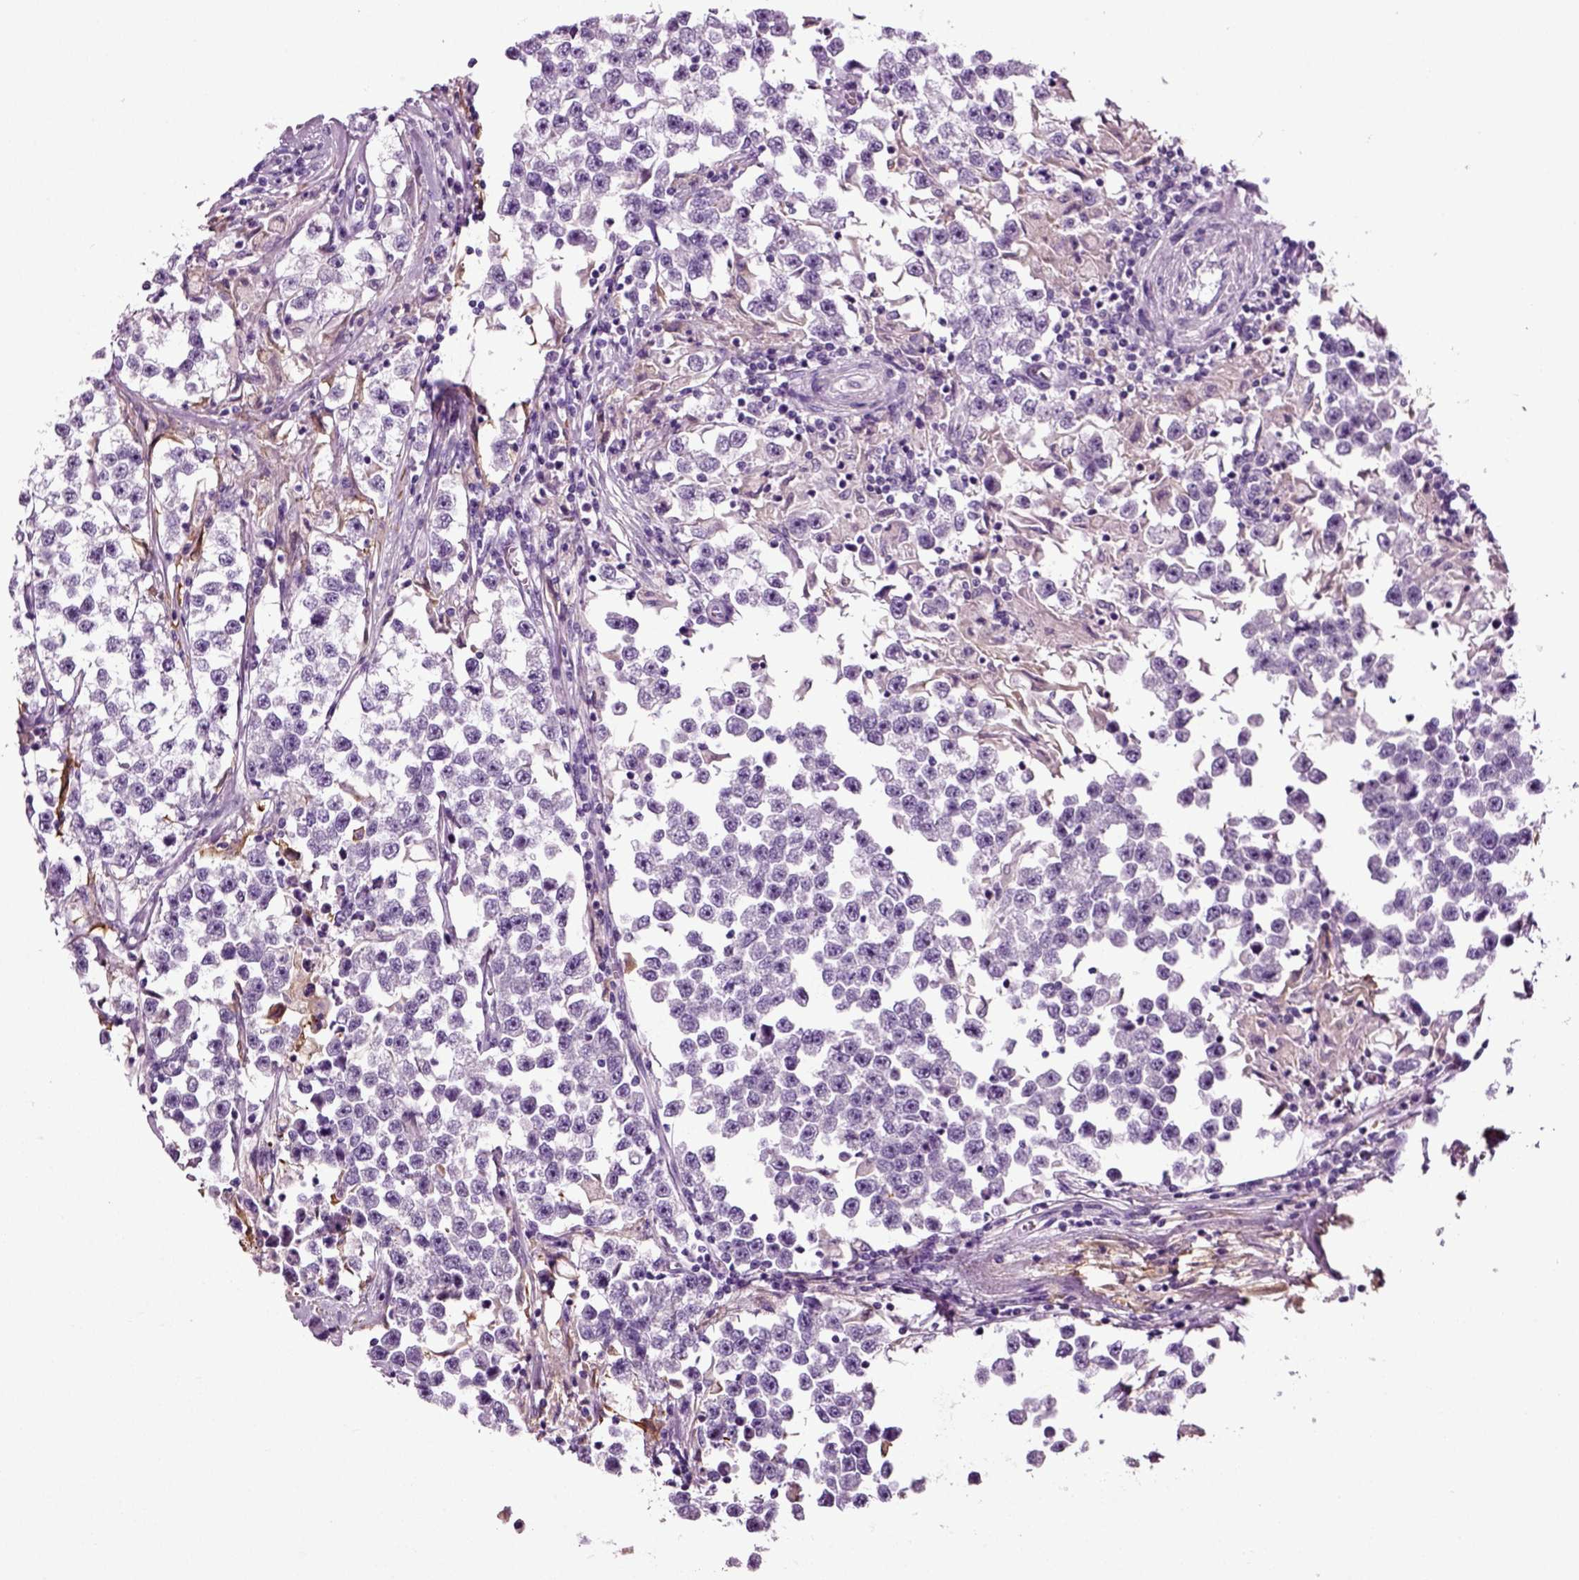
{"staining": {"intensity": "negative", "quantity": "none", "location": "none"}, "tissue": "testis cancer", "cell_type": "Tumor cells", "image_type": "cancer", "snomed": [{"axis": "morphology", "description": "Seminoma, NOS"}, {"axis": "topography", "description": "Testis"}], "caption": "Image shows no significant protein expression in tumor cells of testis cancer (seminoma).", "gene": "DNAH10", "patient": {"sex": "male", "age": 46}}